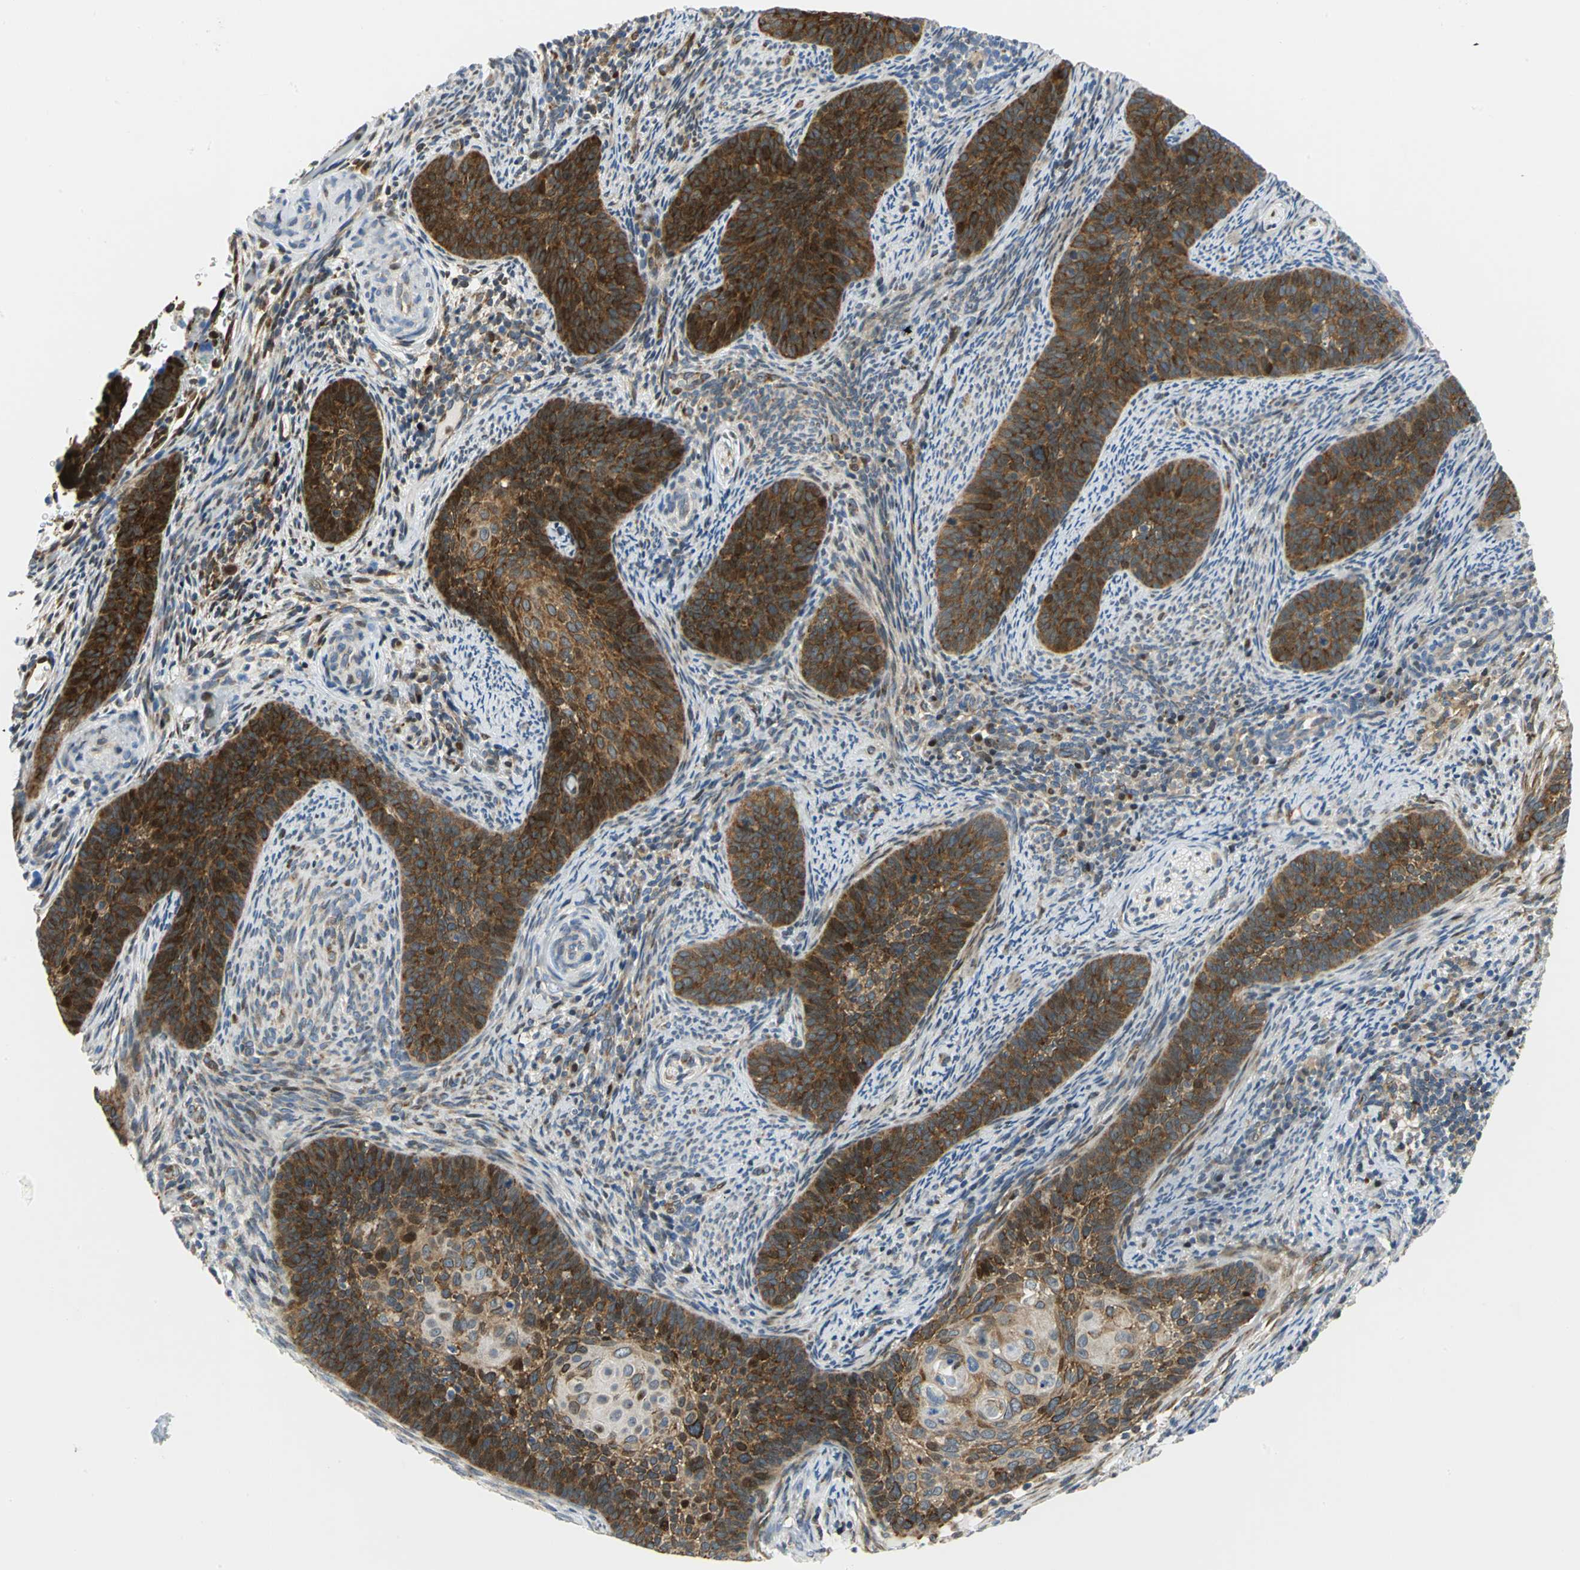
{"staining": {"intensity": "moderate", "quantity": ">75%", "location": "cytoplasmic/membranous,nuclear"}, "tissue": "cervical cancer", "cell_type": "Tumor cells", "image_type": "cancer", "snomed": [{"axis": "morphology", "description": "Squamous cell carcinoma, NOS"}, {"axis": "topography", "description": "Cervix"}], "caption": "A micrograph of human cervical cancer (squamous cell carcinoma) stained for a protein exhibits moderate cytoplasmic/membranous and nuclear brown staining in tumor cells.", "gene": "YBX1", "patient": {"sex": "female", "age": 33}}